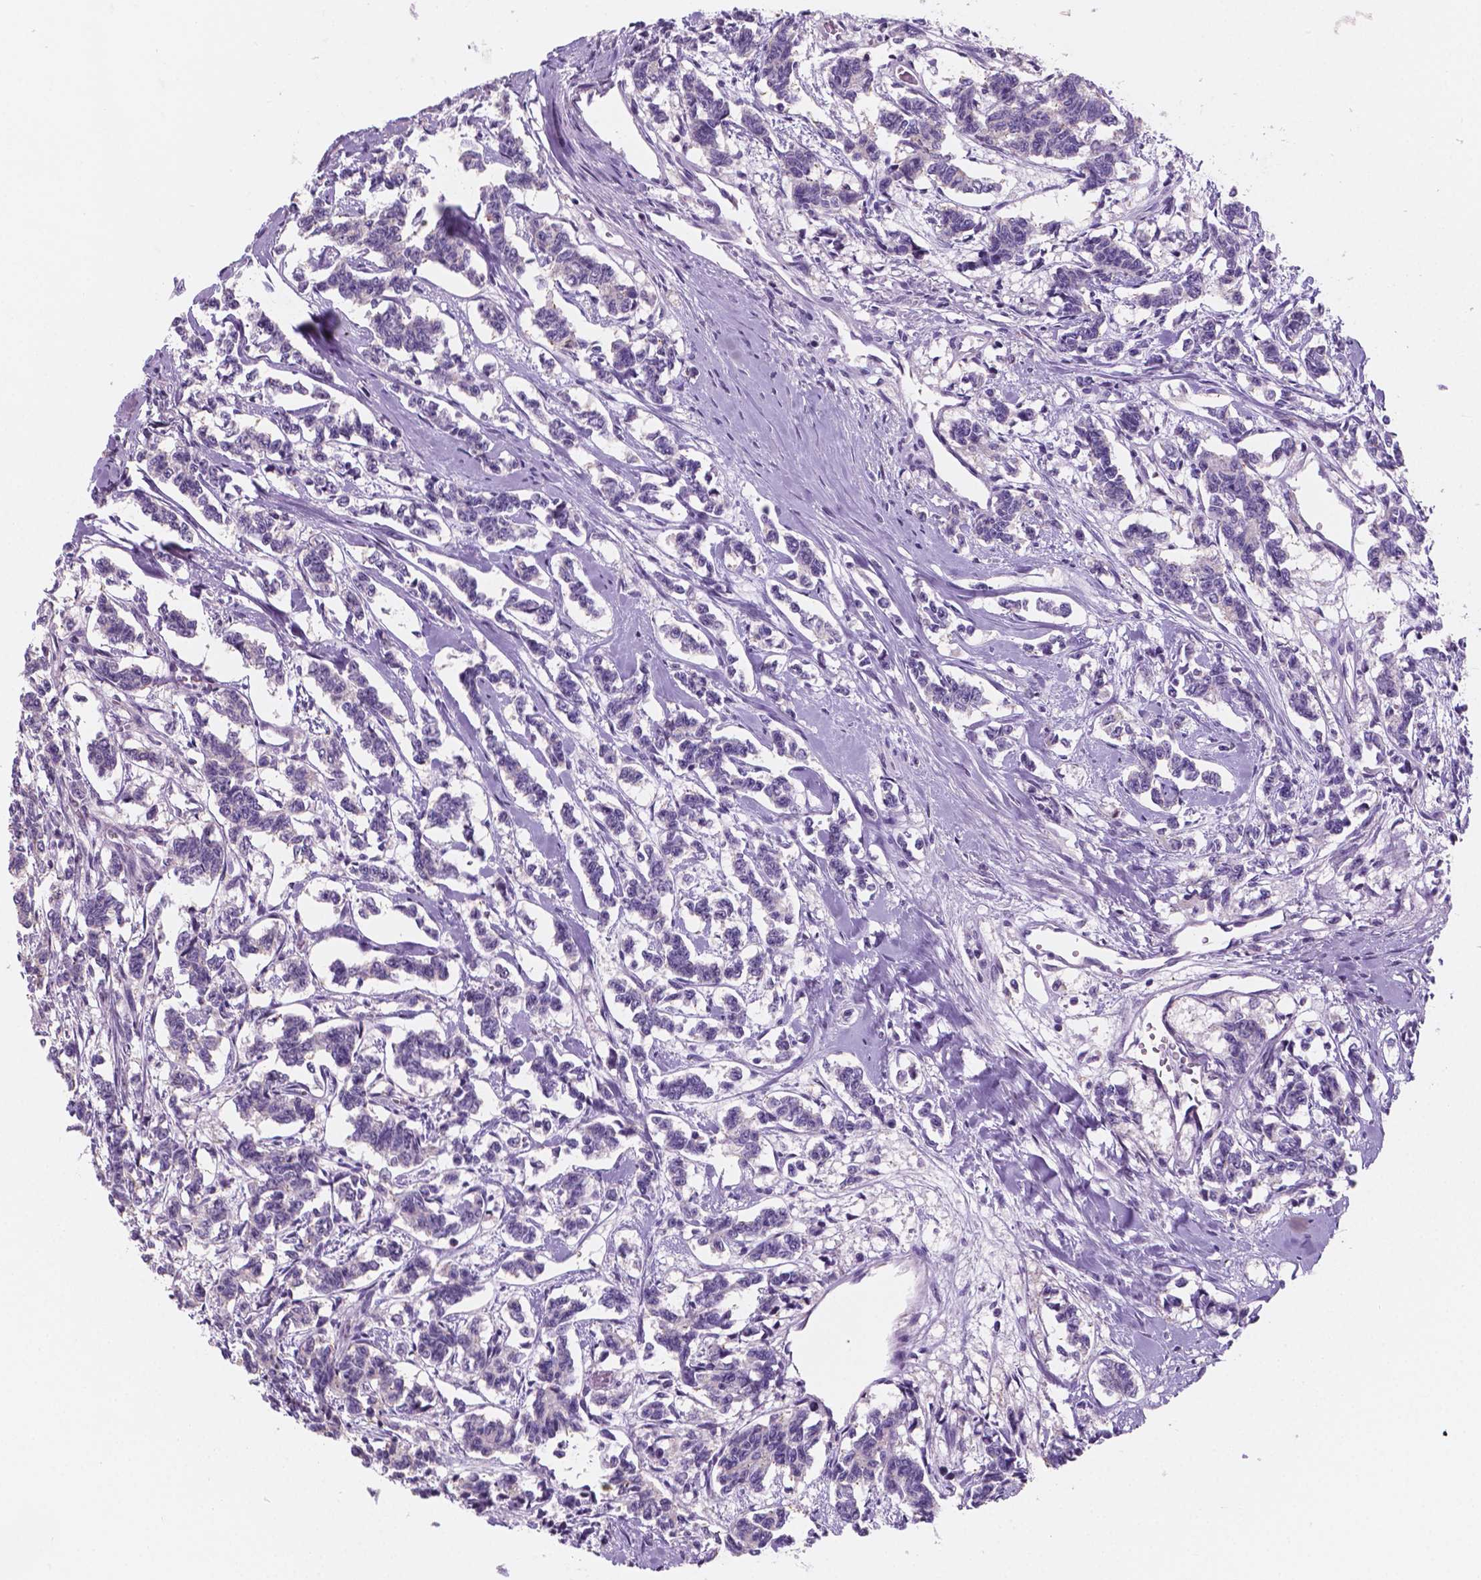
{"staining": {"intensity": "negative", "quantity": "none", "location": "none"}, "tissue": "carcinoid", "cell_type": "Tumor cells", "image_type": "cancer", "snomed": [{"axis": "morphology", "description": "Carcinoid, malignant, NOS"}, {"axis": "topography", "description": "Kidney"}], "caption": "Carcinoid (malignant) was stained to show a protein in brown. There is no significant expression in tumor cells.", "gene": "SBSN", "patient": {"sex": "female", "age": 41}}